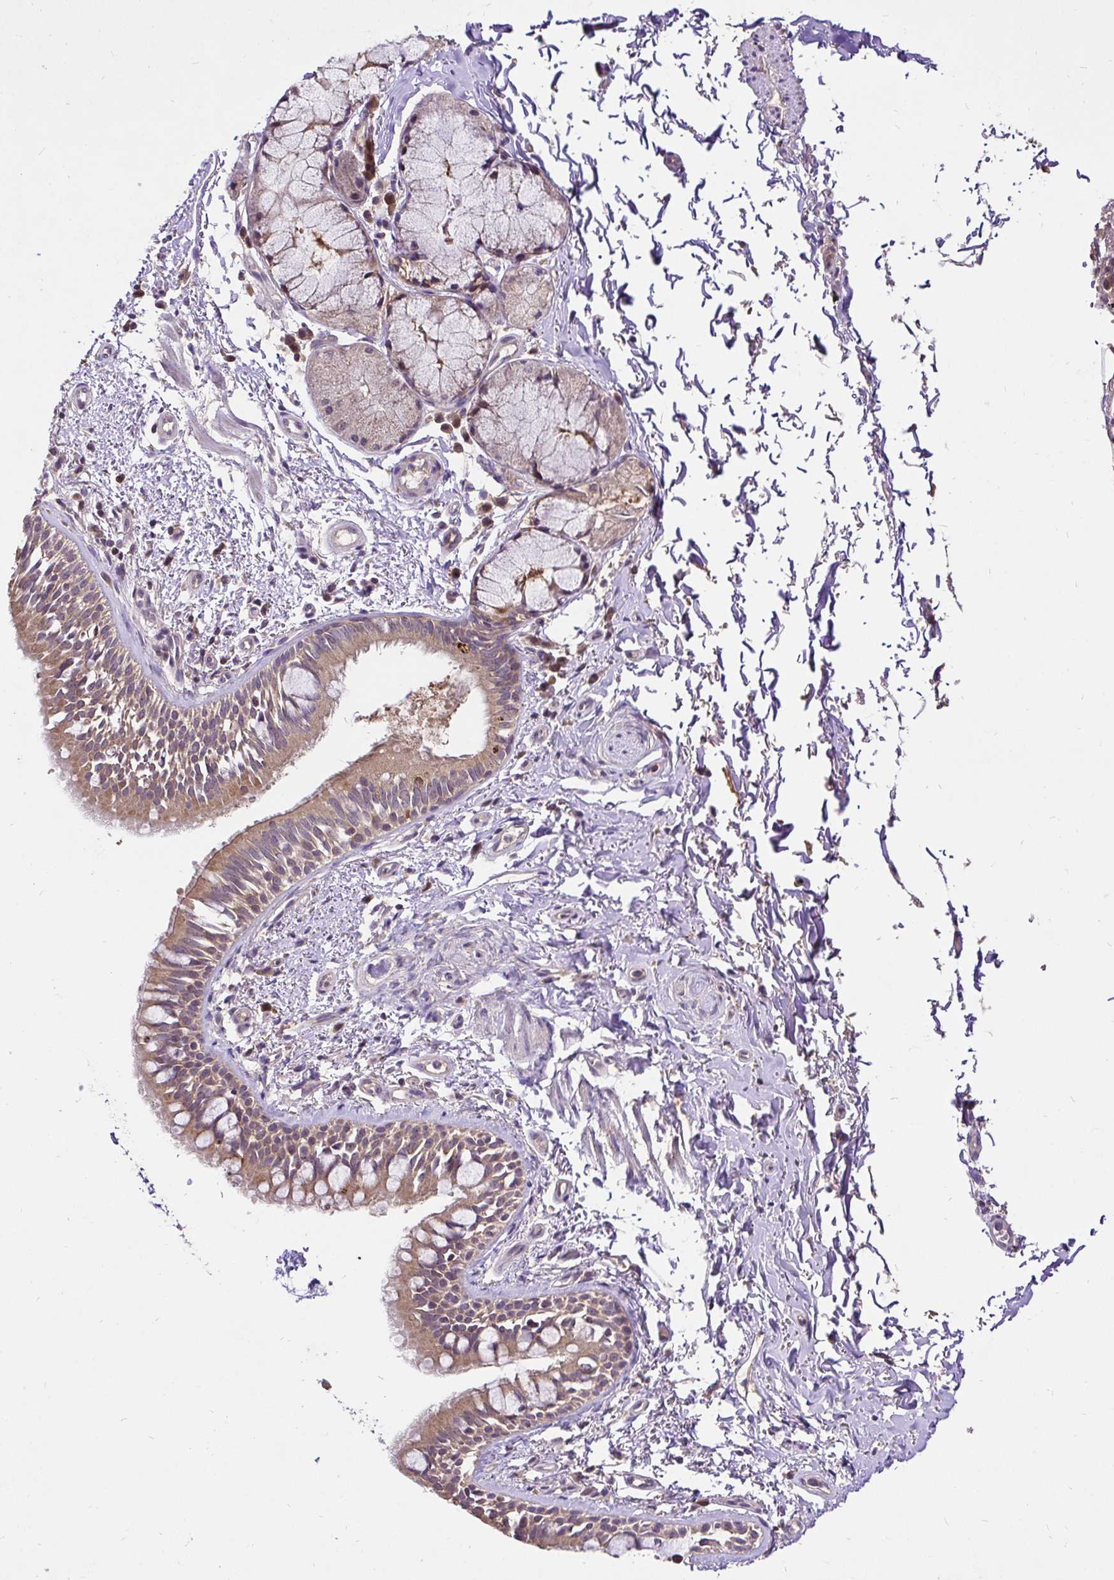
{"staining": {"intensity": "moderate", "quantity": ">75%", "location": "cytoplasmic/membranous,nuclear"}, "tissue": "bronchus", "cell_type": "Respiratory epithelial cells", "image_type": "normal", "snomed": [{"axis": "morphology", "description": "Normal tissue, NOS"}, {"axis": "topography", "description": "Lymph node"}, {"axis": "topography", "description": "Cartilage tissue"}, {"axis": "topography", "description": "Bronchus"}], "caption": "Respiratory epithelial cells exhibit moderate cytoplasmic/membranous,nuclear expression in approximately >75% of cells in benign bronchus. The staining was performed using DAB to visualize the protein expression in brown, while the nuclei were stained in blue with hematoxylin (Magnification: 20x).", "gene": "UBE2M", "patient": {"sex": "female", "age": 70}}